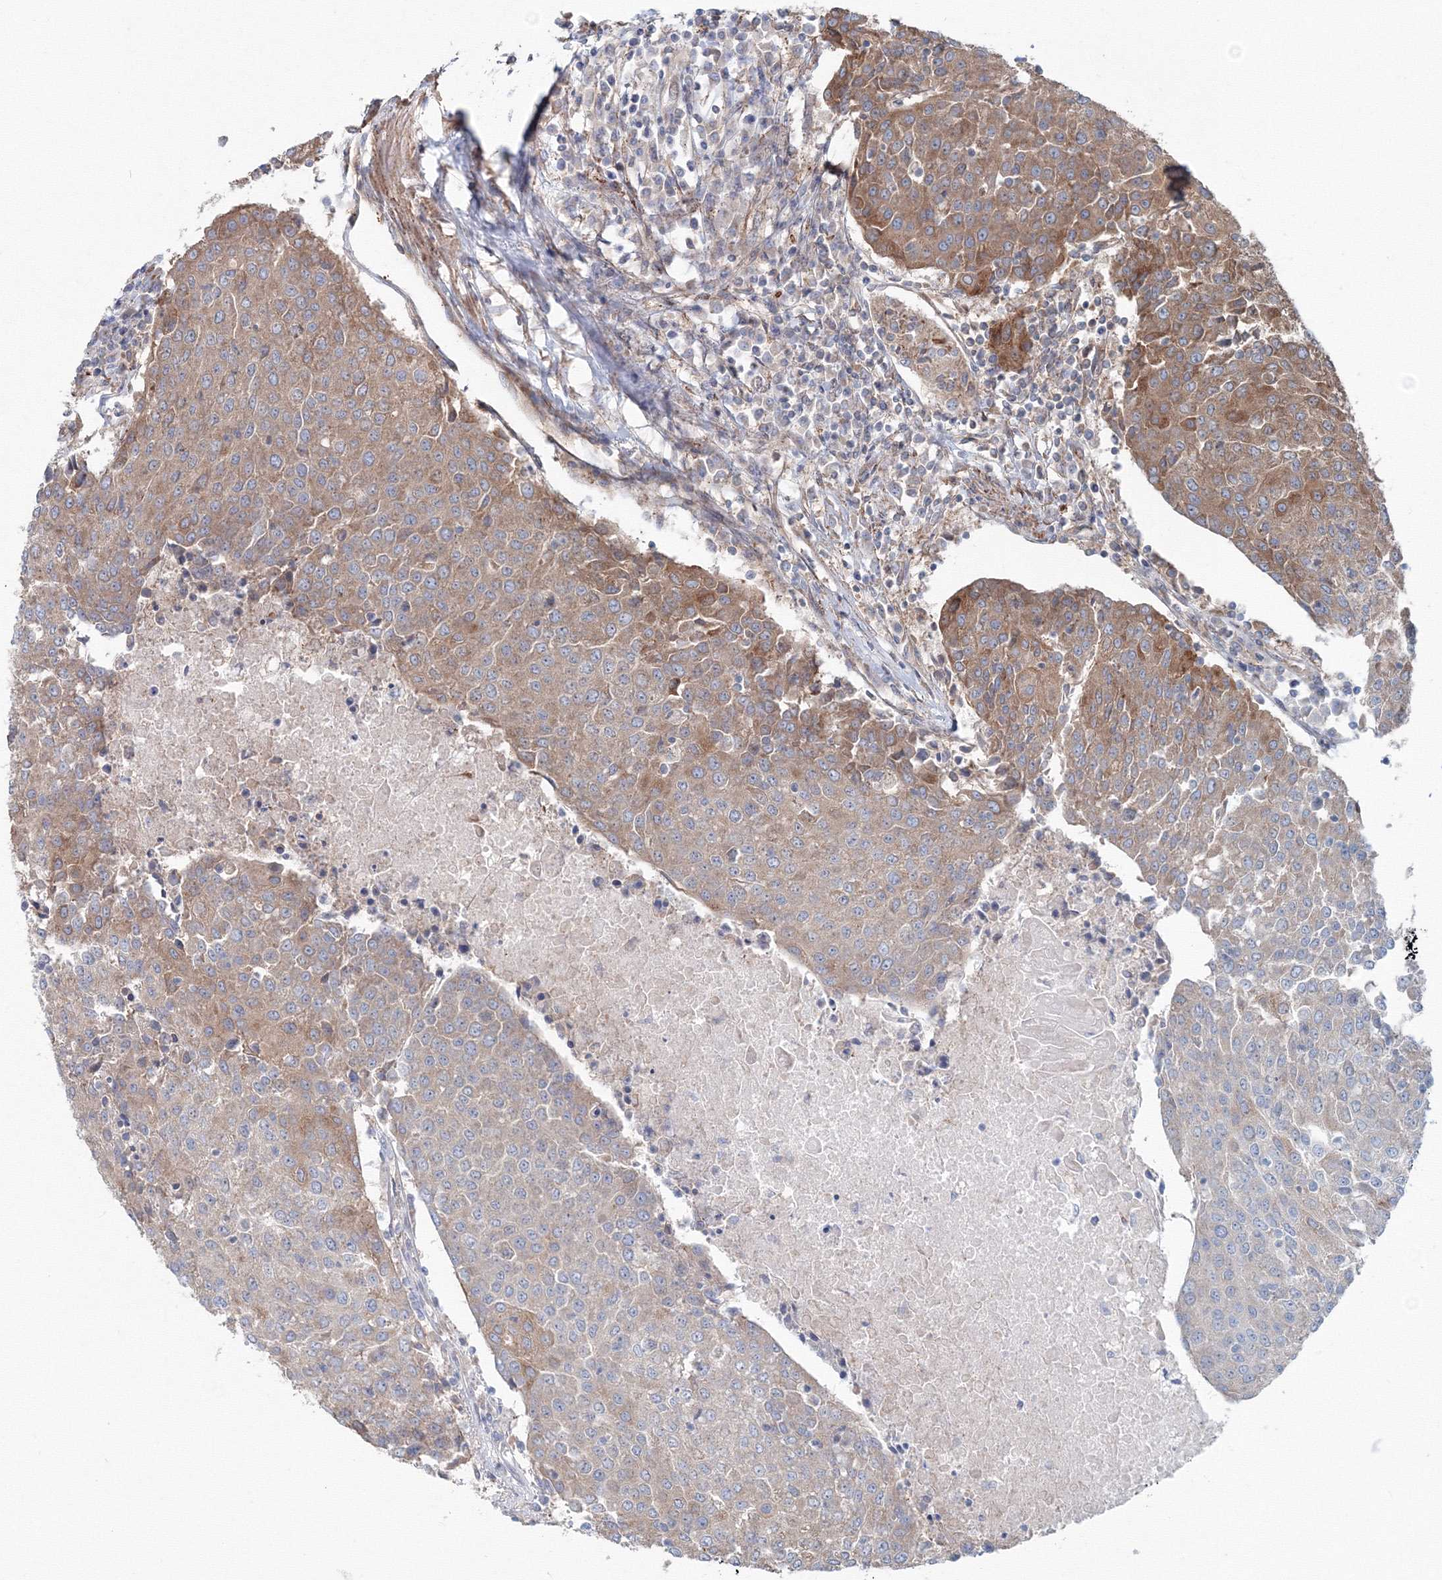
{"staining": {"intensity": "moderate", "quantity": "<25%", "location": "cytoplasmic/membranous"}, "tissue": "urothelial cancer", "cell_type": "Tumor cells", "image_type": "cancer", "snomed": [{"axis": "morphology", "description": "Urothelial carcinoma, High grade"}, {"axis": "topography", "description": "Urinary bladder"}], "caption": "A micrograph showing moderate cytoplasmic/membranous positivity in approximately <25% of tumor cells in urothelial cancer, as visualized by brown immunohistochemical staining.", "gene": "EXOC1", "patient": {"sex": "female", "age": 85}}